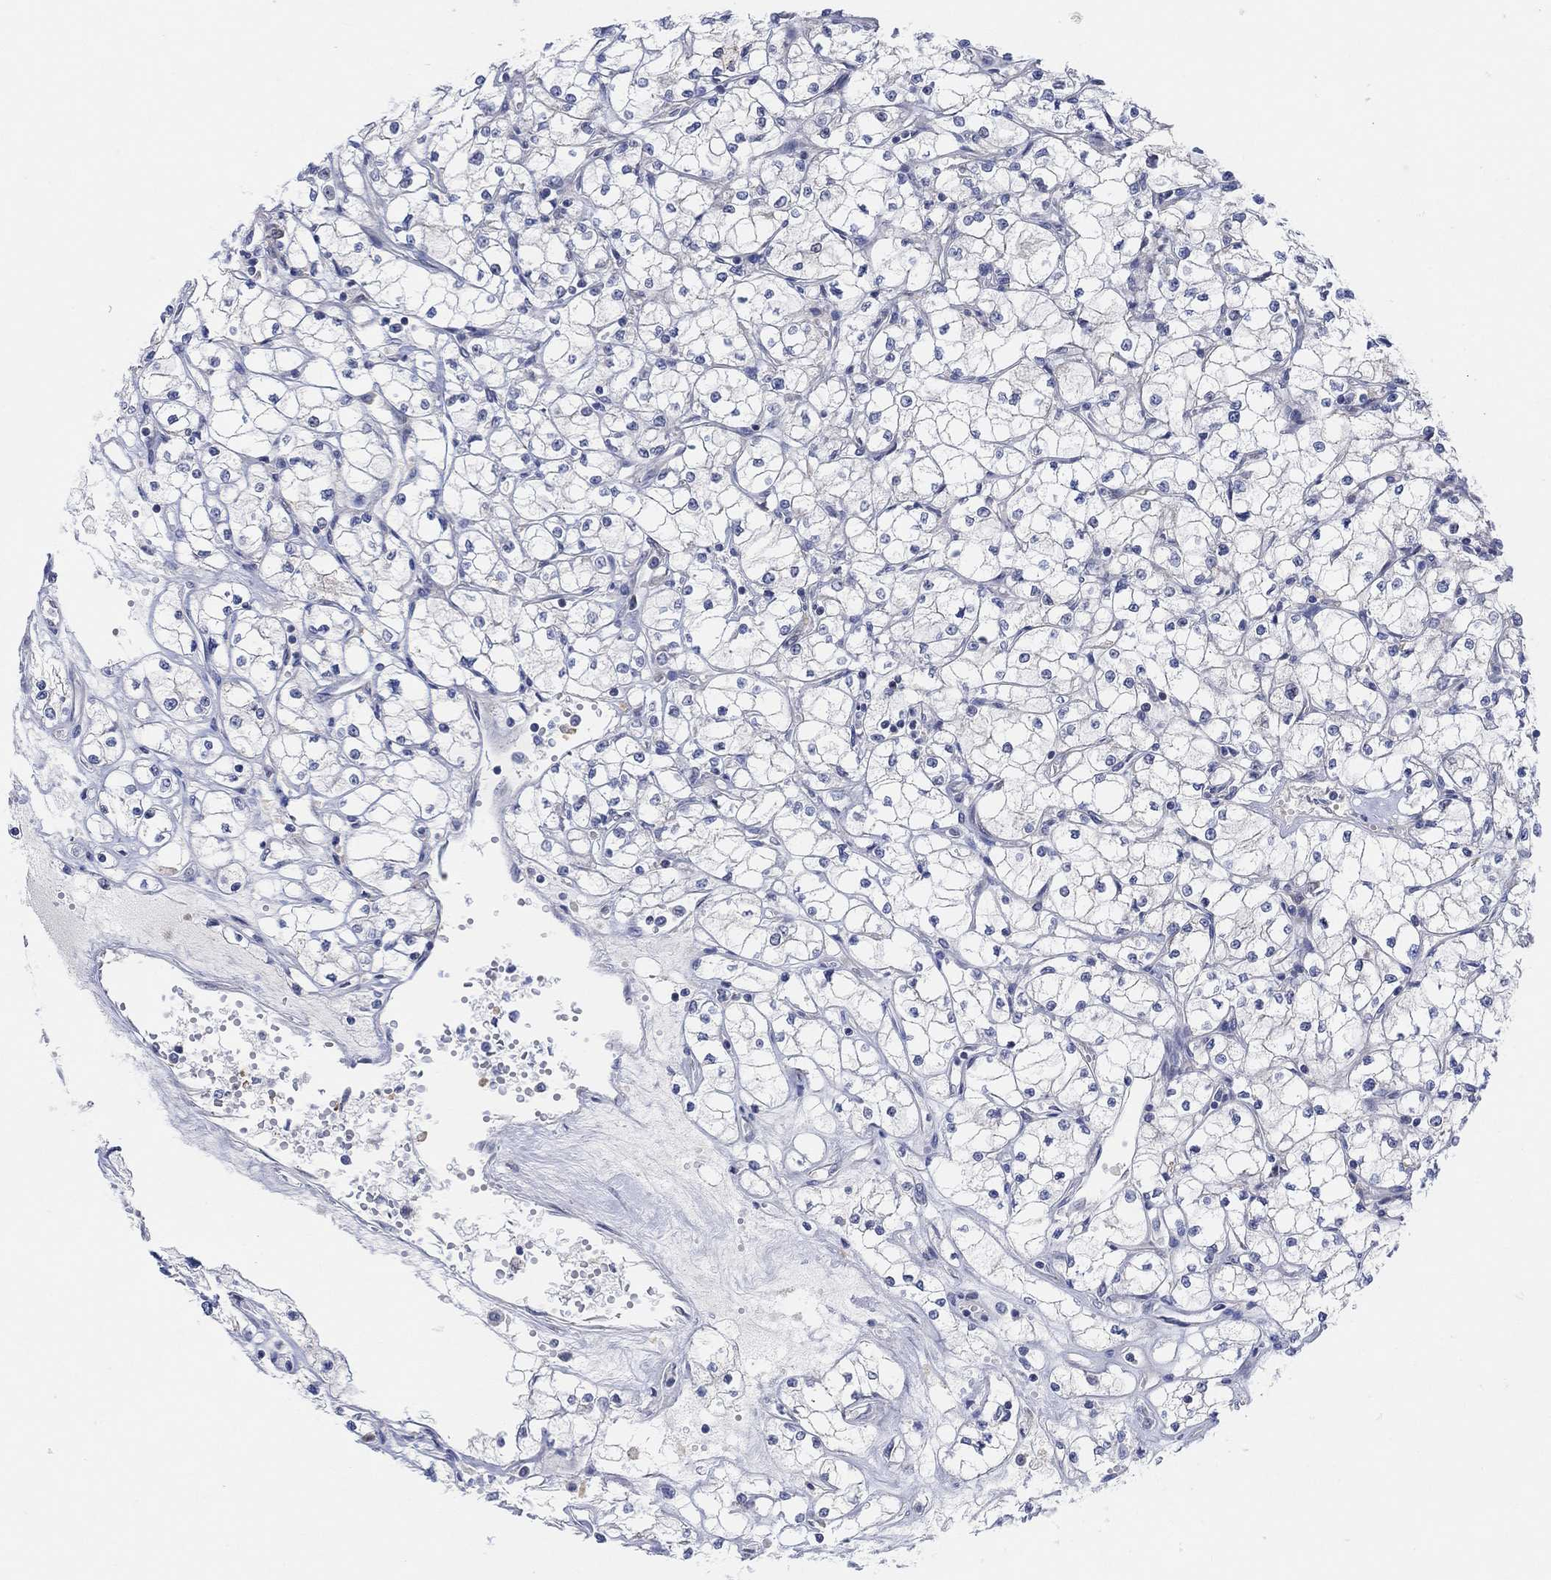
{"staining": {"intensity": "negative", "quantity": "none", "location": "none"}, "tissue": "renal cancer", "cell_type": "Tumor cells", "image_type": "cancer", "snomed": [{"axis": "morphology", "description": "Adenocarcinoma, NOS"}, {"axis": "topography", "description": "Kidney"}], "caption": "The immunohistochemistry (IHC) histopathology image has no significant staining in tumor cells of renal cancer tissue. (Immunohistochemistry, brightfield microscopy, high magnification).", "gene": "CNTF", "patient": {"sex": "male", "age": 67}}